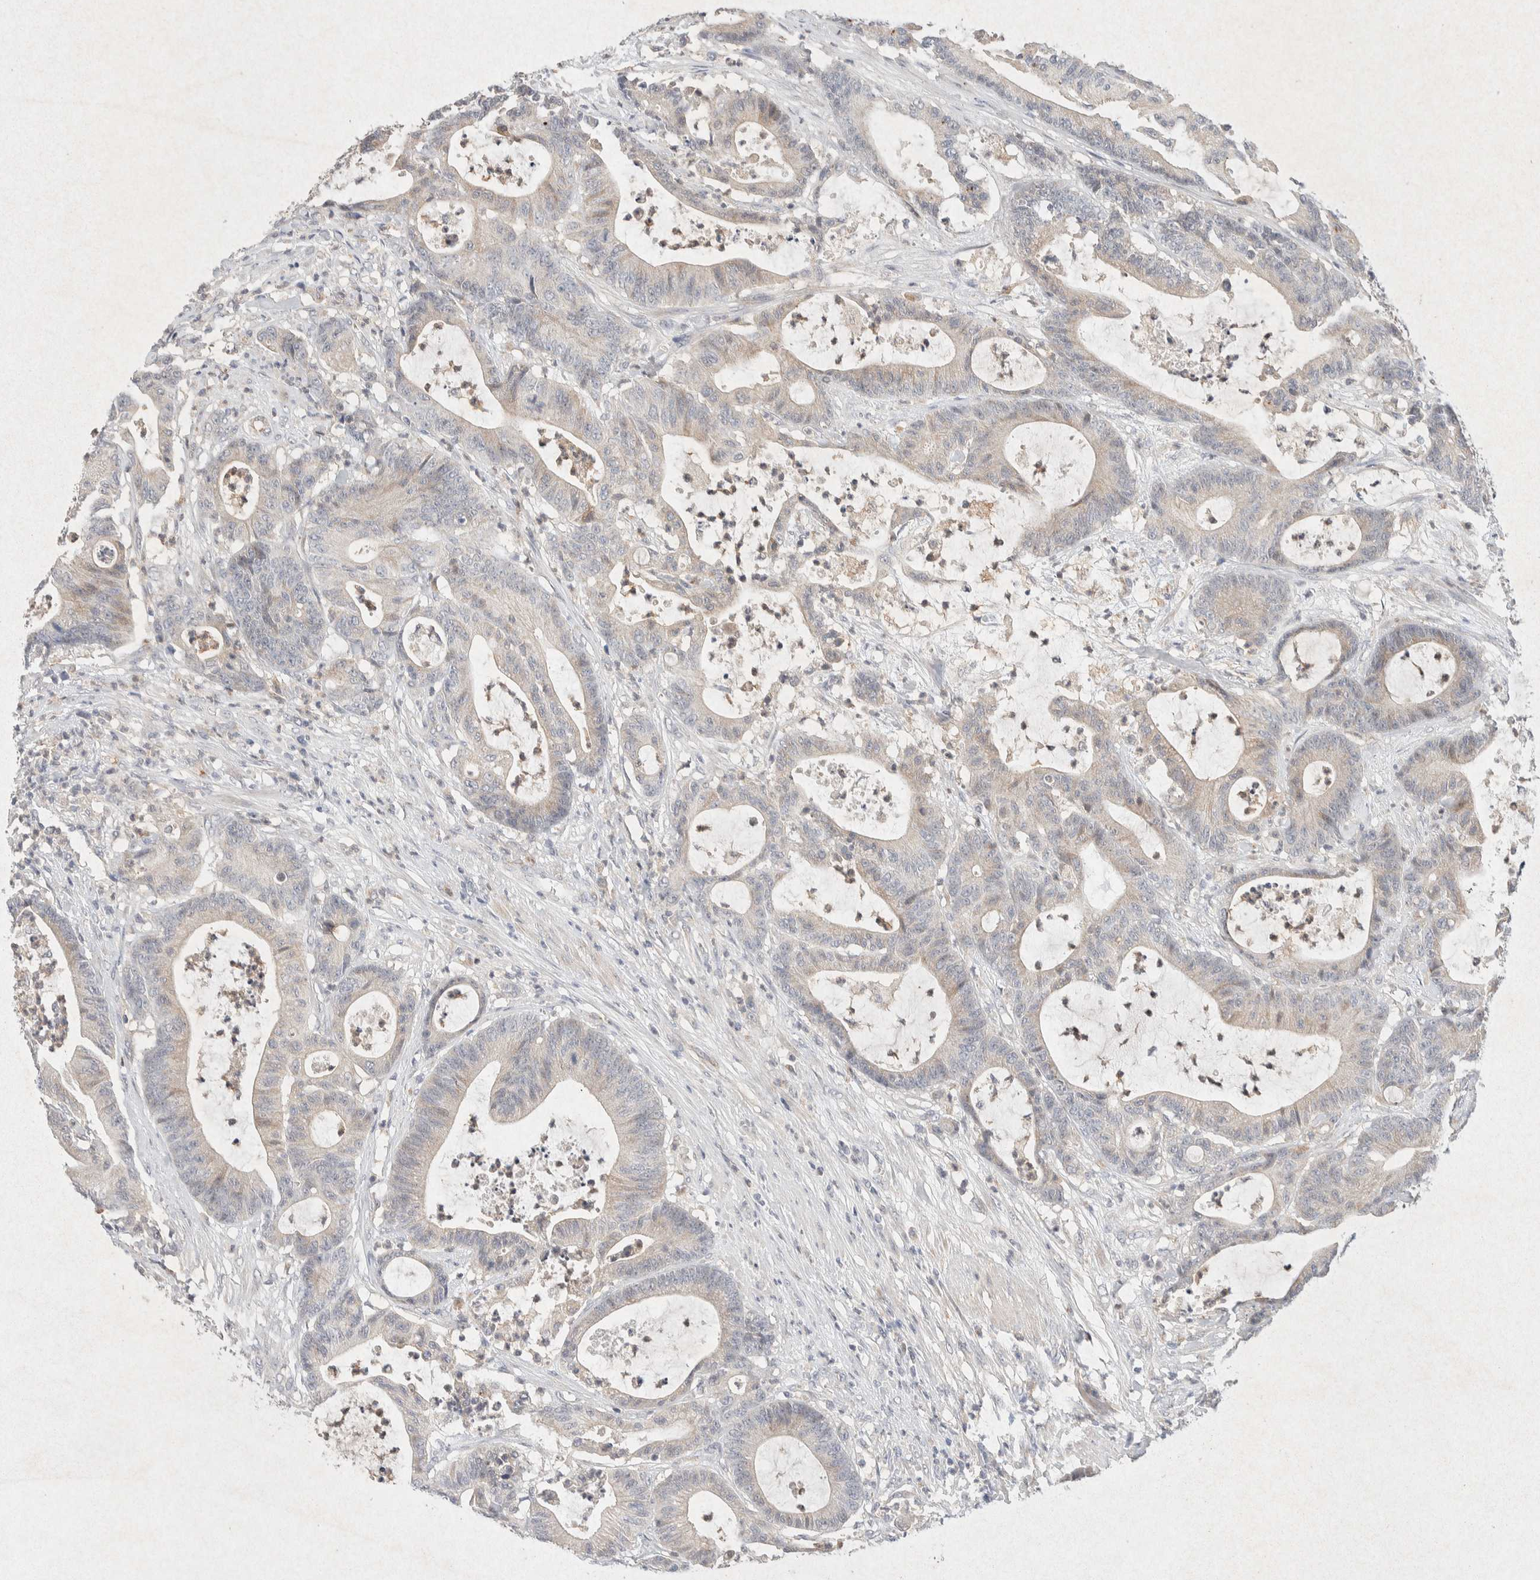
{"staining": {"intensity": "negative", "quantity": "none", "location": "none"}, "tissue": "colorectal cancer", "cell_type": "Tumor cells", "image_type": "cancer", "snomed": [{"axis": "morphology", "description": "Adenocarcinoma, NOS"}, {"axis": "topography", "description": "Colon"}], "caption": "Histopathology image shows no significant protein expression in tumor cells of colorectal cancer.", "gene": "GNAI1", "patient": {"sex": "female", "age": 84}}